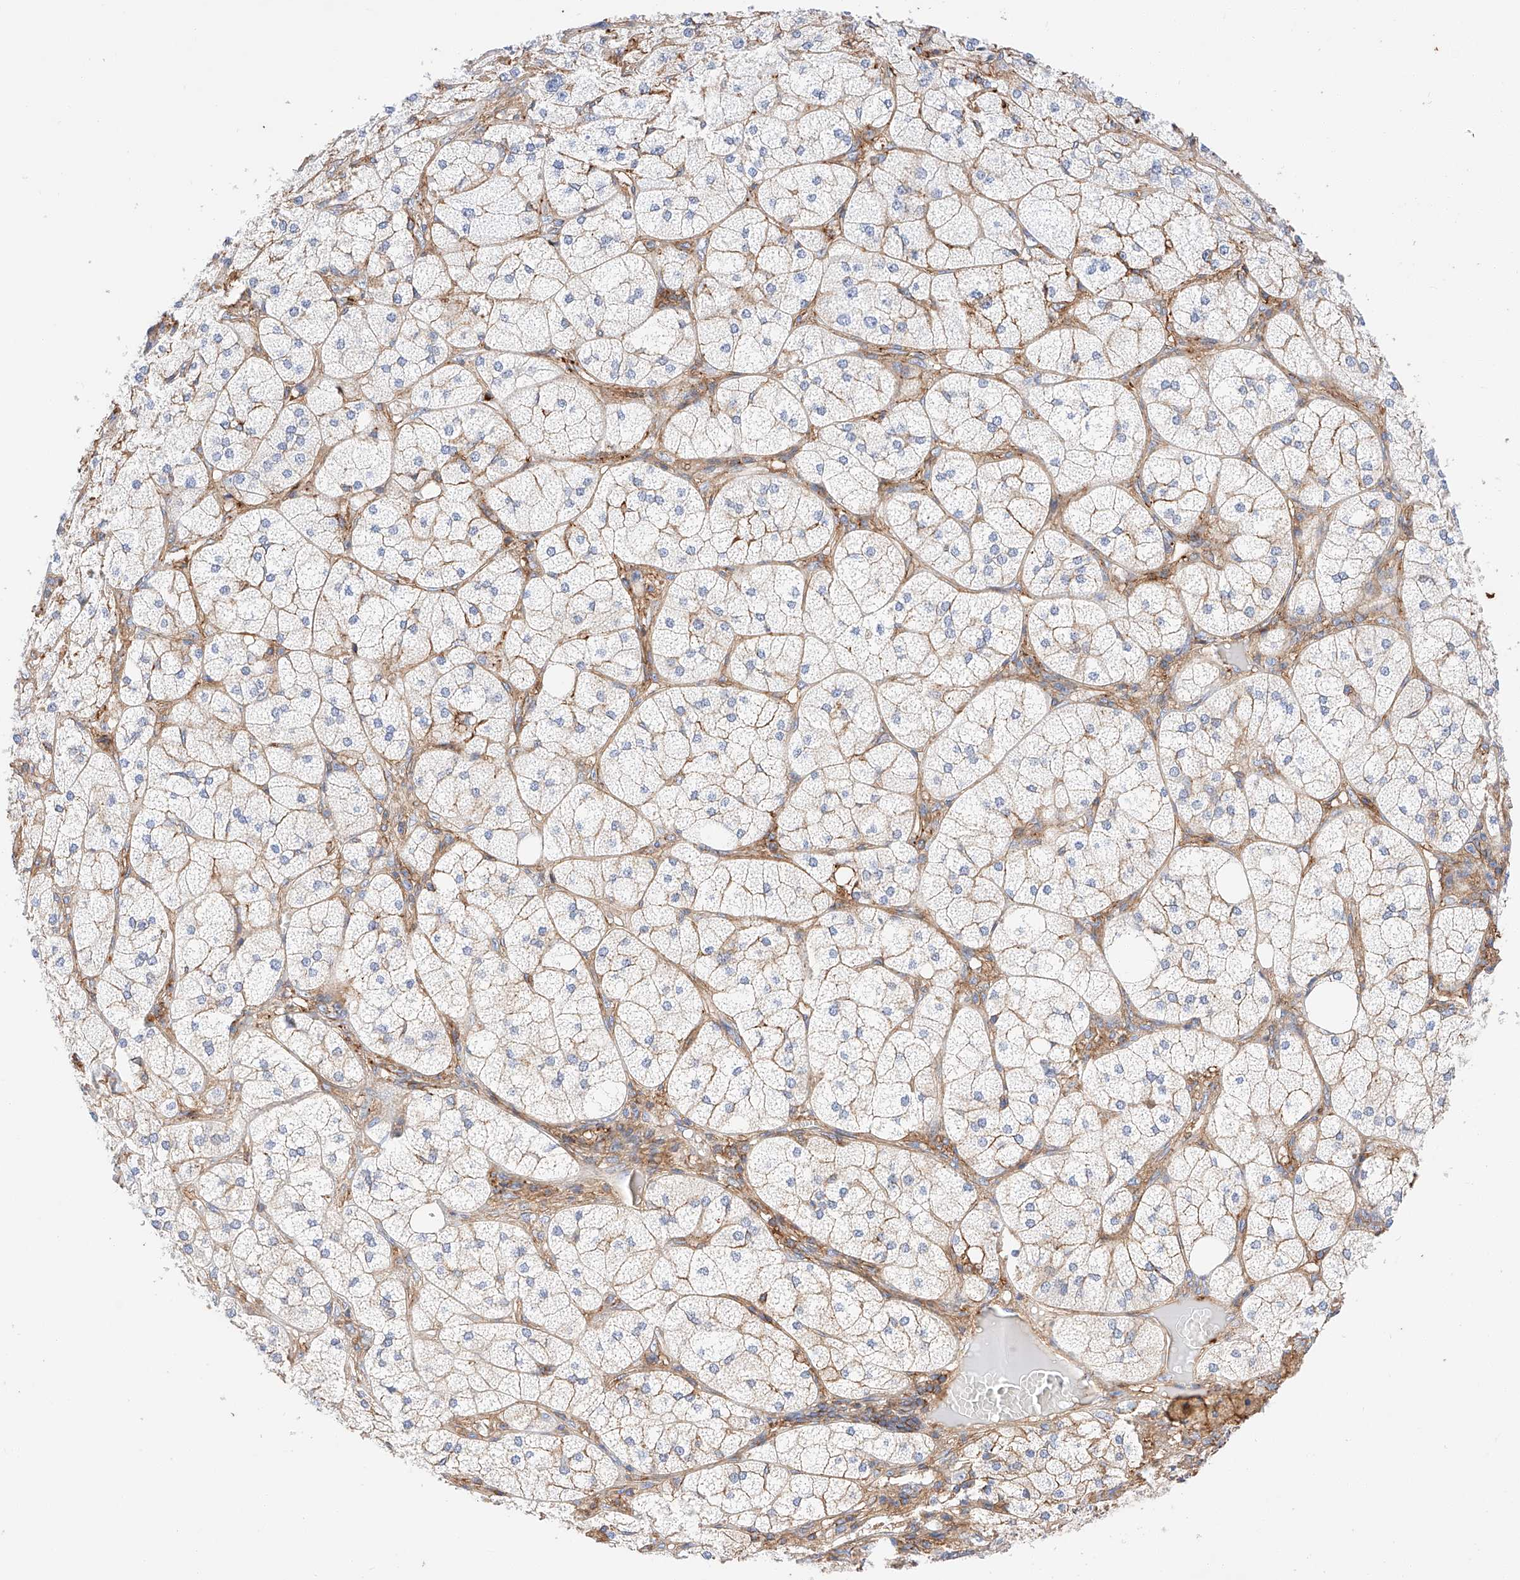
{"staining": {"intensity": "moderate", "quantity": "25%-75%", "location": "cytoplasmic/membranous"}, "tissue": "adrenal gland", "cell_type": "Glandular cells", "image_type": "normal", "snomed": [{"axis": "morphology", "description": "Normal tissue, NOS"}, {"axis": "topography", "description": "Adrenal gland"}], "caption": "Moderate cytoplasmic/membranous positivity for a protein is identified in approximately 25%-75% of glandular cells of normal adrenal gland using IHC.", "gene": "ENSG00000259132", "patient": {"sex": "female", "age": 61}}